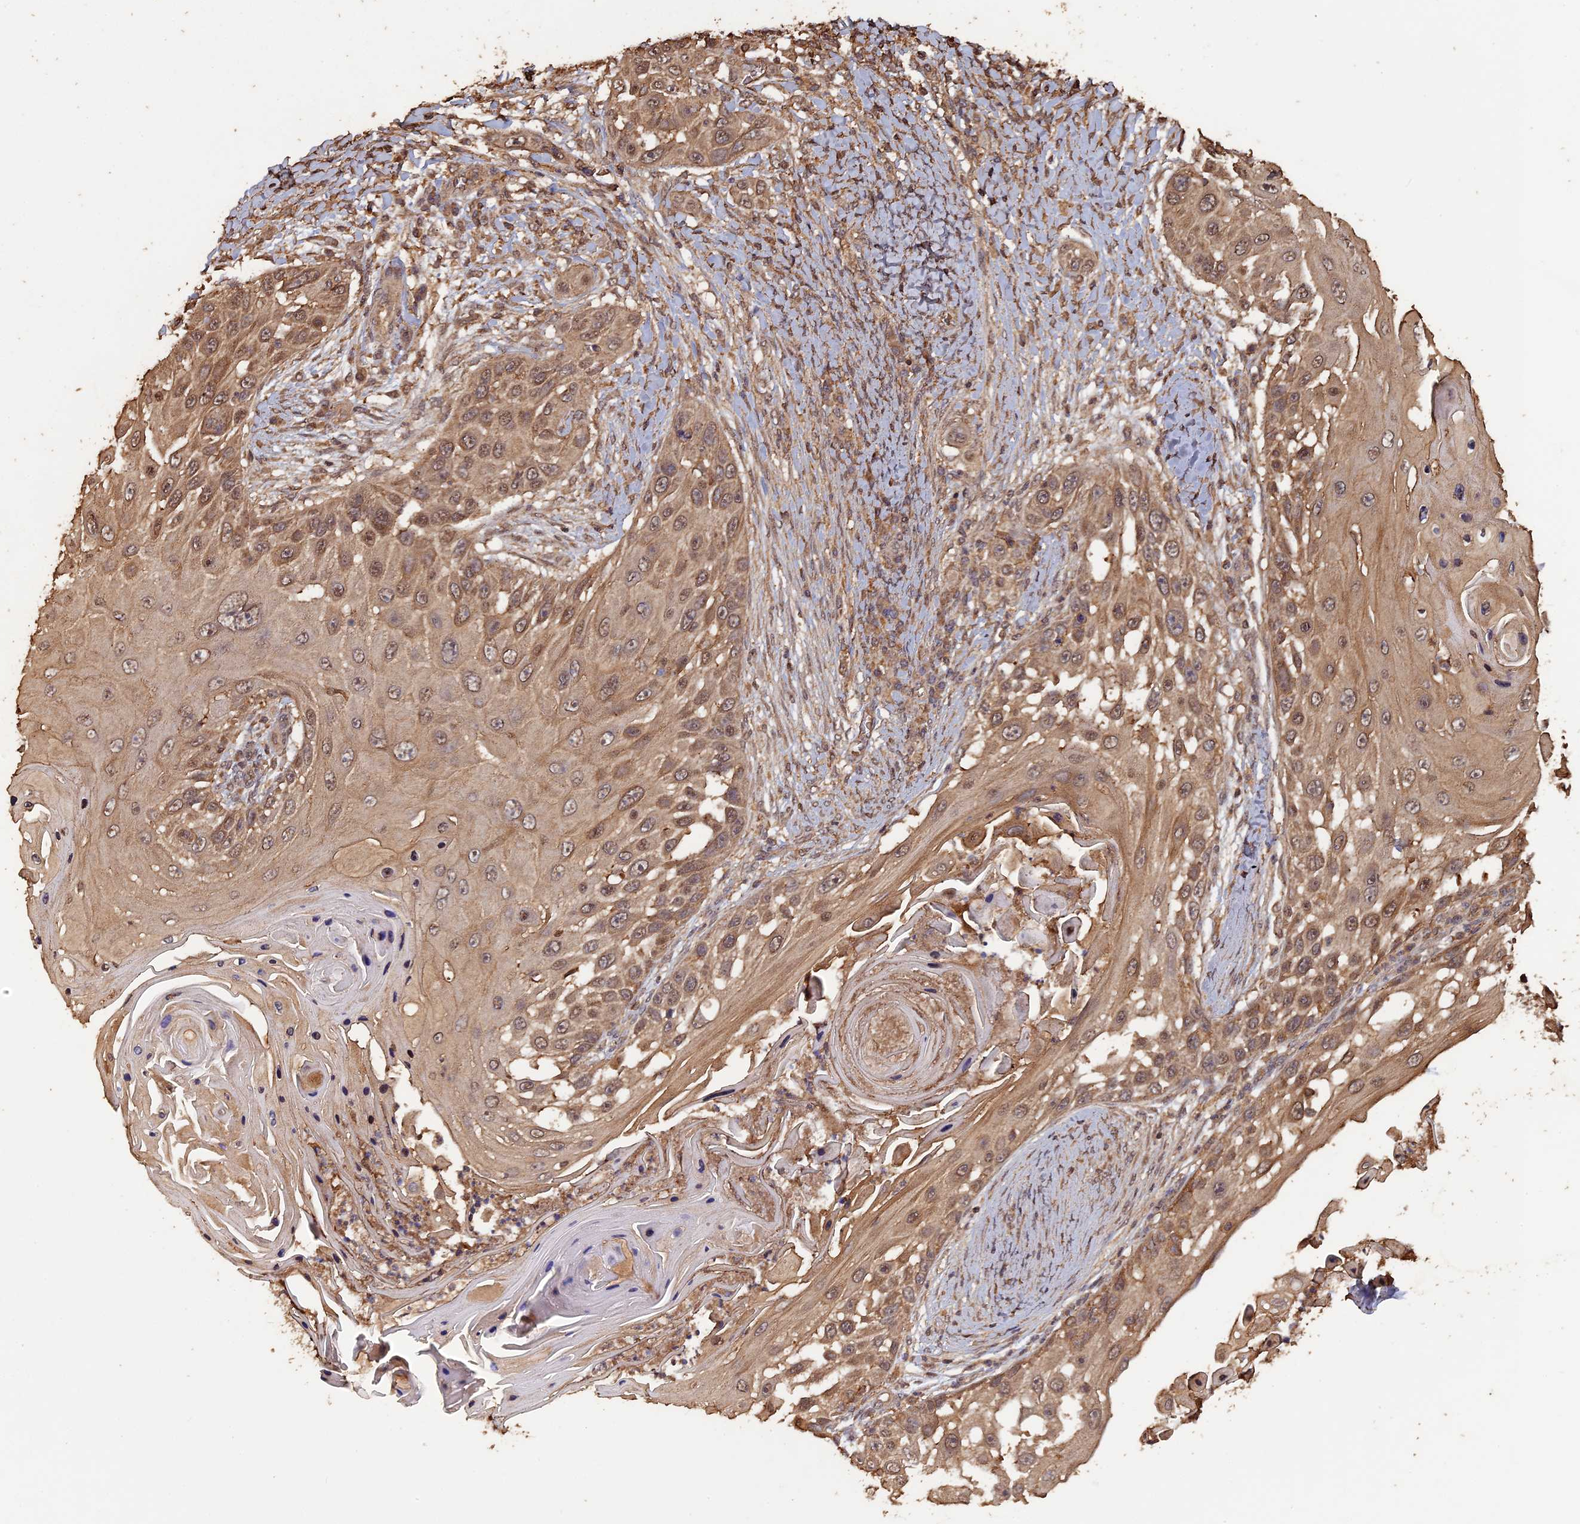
{"staining": {"intensity": "moderate", "quantity": ">75%", "location": "cytoplasmic/membranous"}, "tissue": "skin cancer", "cell_type": "Tumor cells", "image_type": "cancer", "snomed": [{"axis": "morphology", "description": "Squamous cell carcinoma, NOS"}, {"axis": "topography", "description": "Skin"}], "caption": "Tumor cells reveal moderate cytoplasmic/membranous positivity in approximately >75% of cells in skin cancer (squamous cell carcinoma).", "gene": "HUNK", "patient": {"sex": "female", "age": 44}}